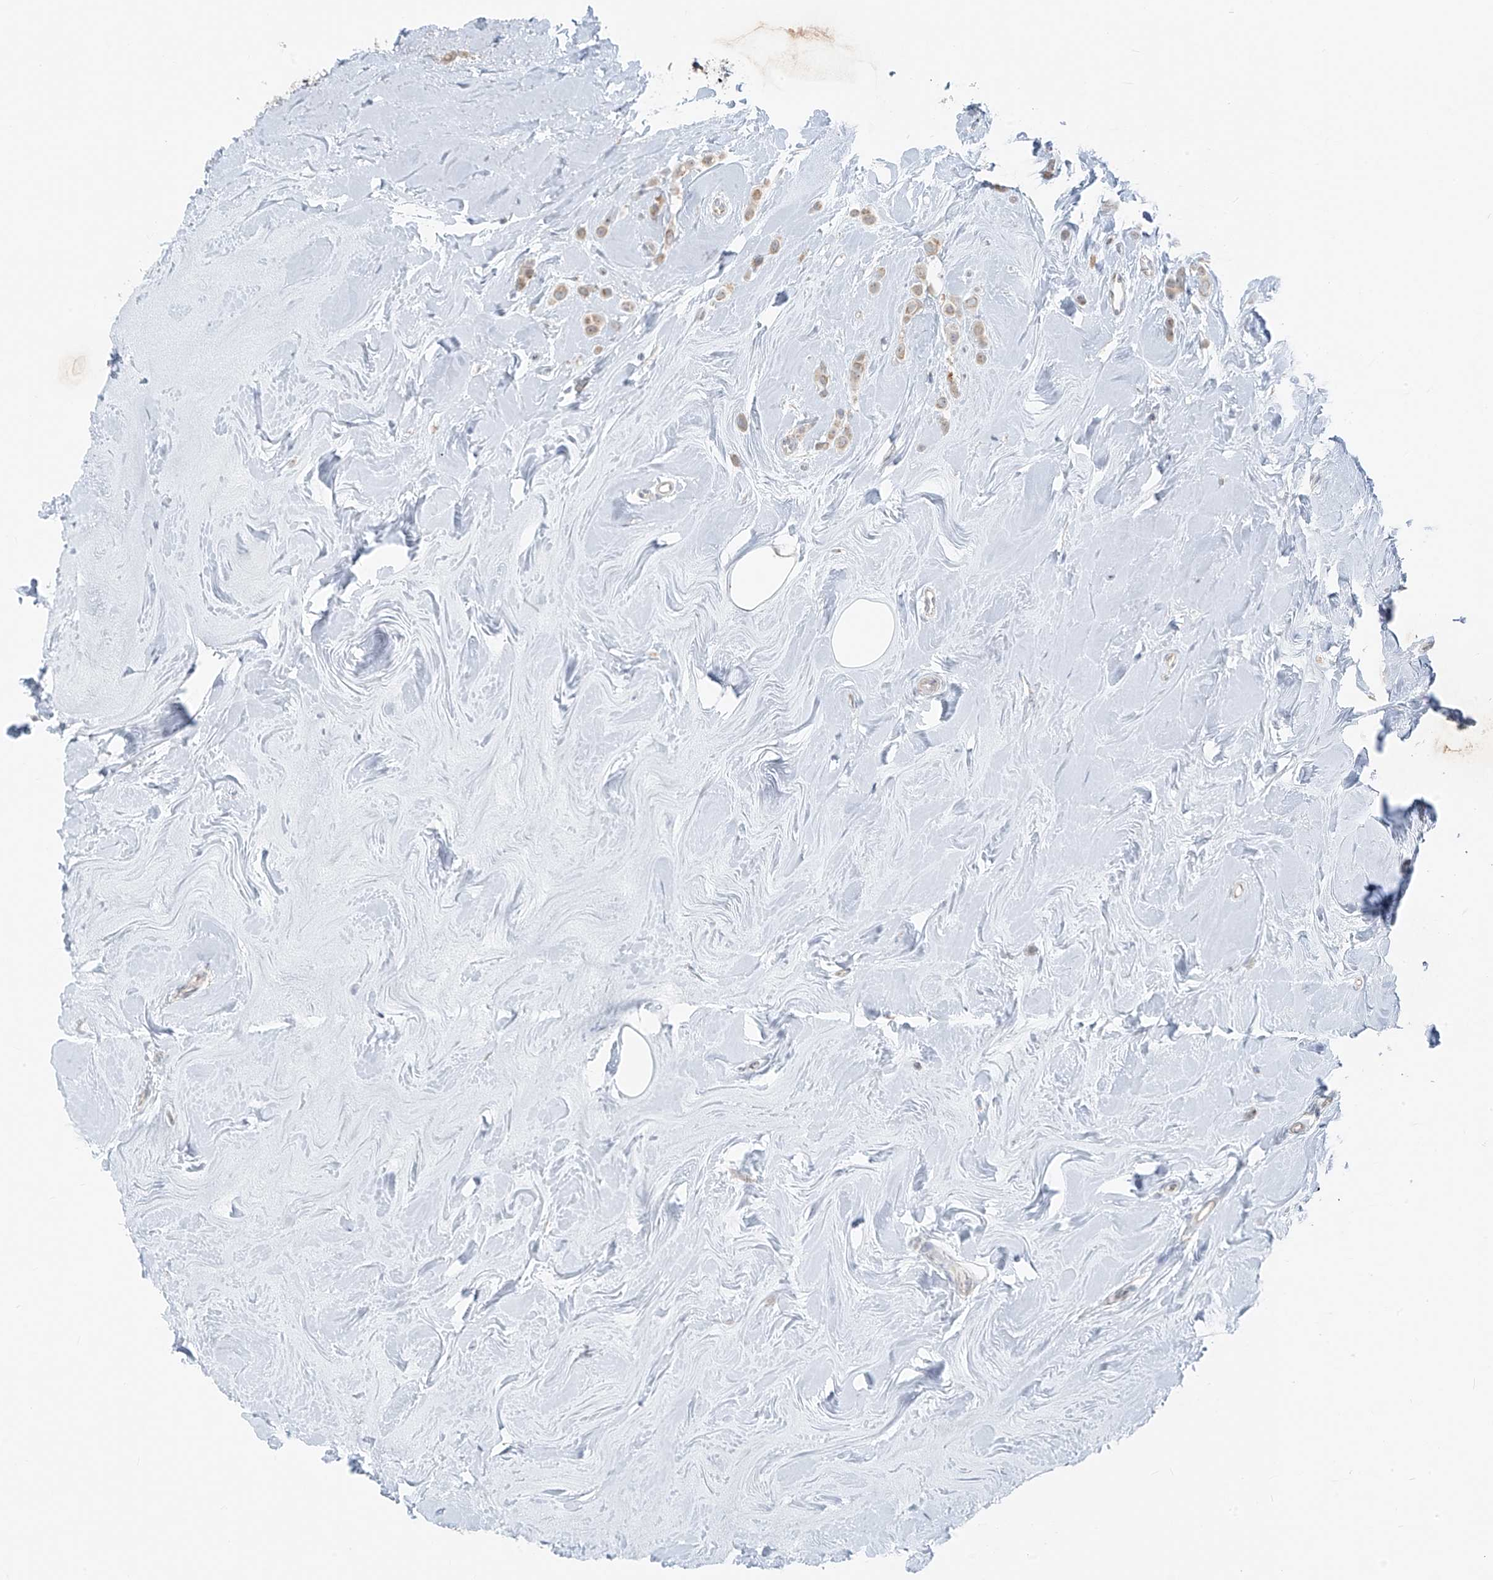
{"staining": {"intensity": "weak", "quantity": "<25%", "location": "cytoplasmic/membranous"}, "tissue": "breast cancer", "cell_type": "Tumor cells", "image_type": "cancer", "snomed": [{"axis": "morphology", "description": "Lobular carcinoma"}, {"axis": "topography", "description": "Breast"}], "caption": "Photomicrograph shows no protein expression in tumor cells of breast cancer tissue. Brightfield microscopy of immunohistochemistry (IHC) stained with DAB (brown) and hematoxylin (blue), captured at high magnification.", "gene": "UST", "patient": {"sex": "female", "age": 47}}